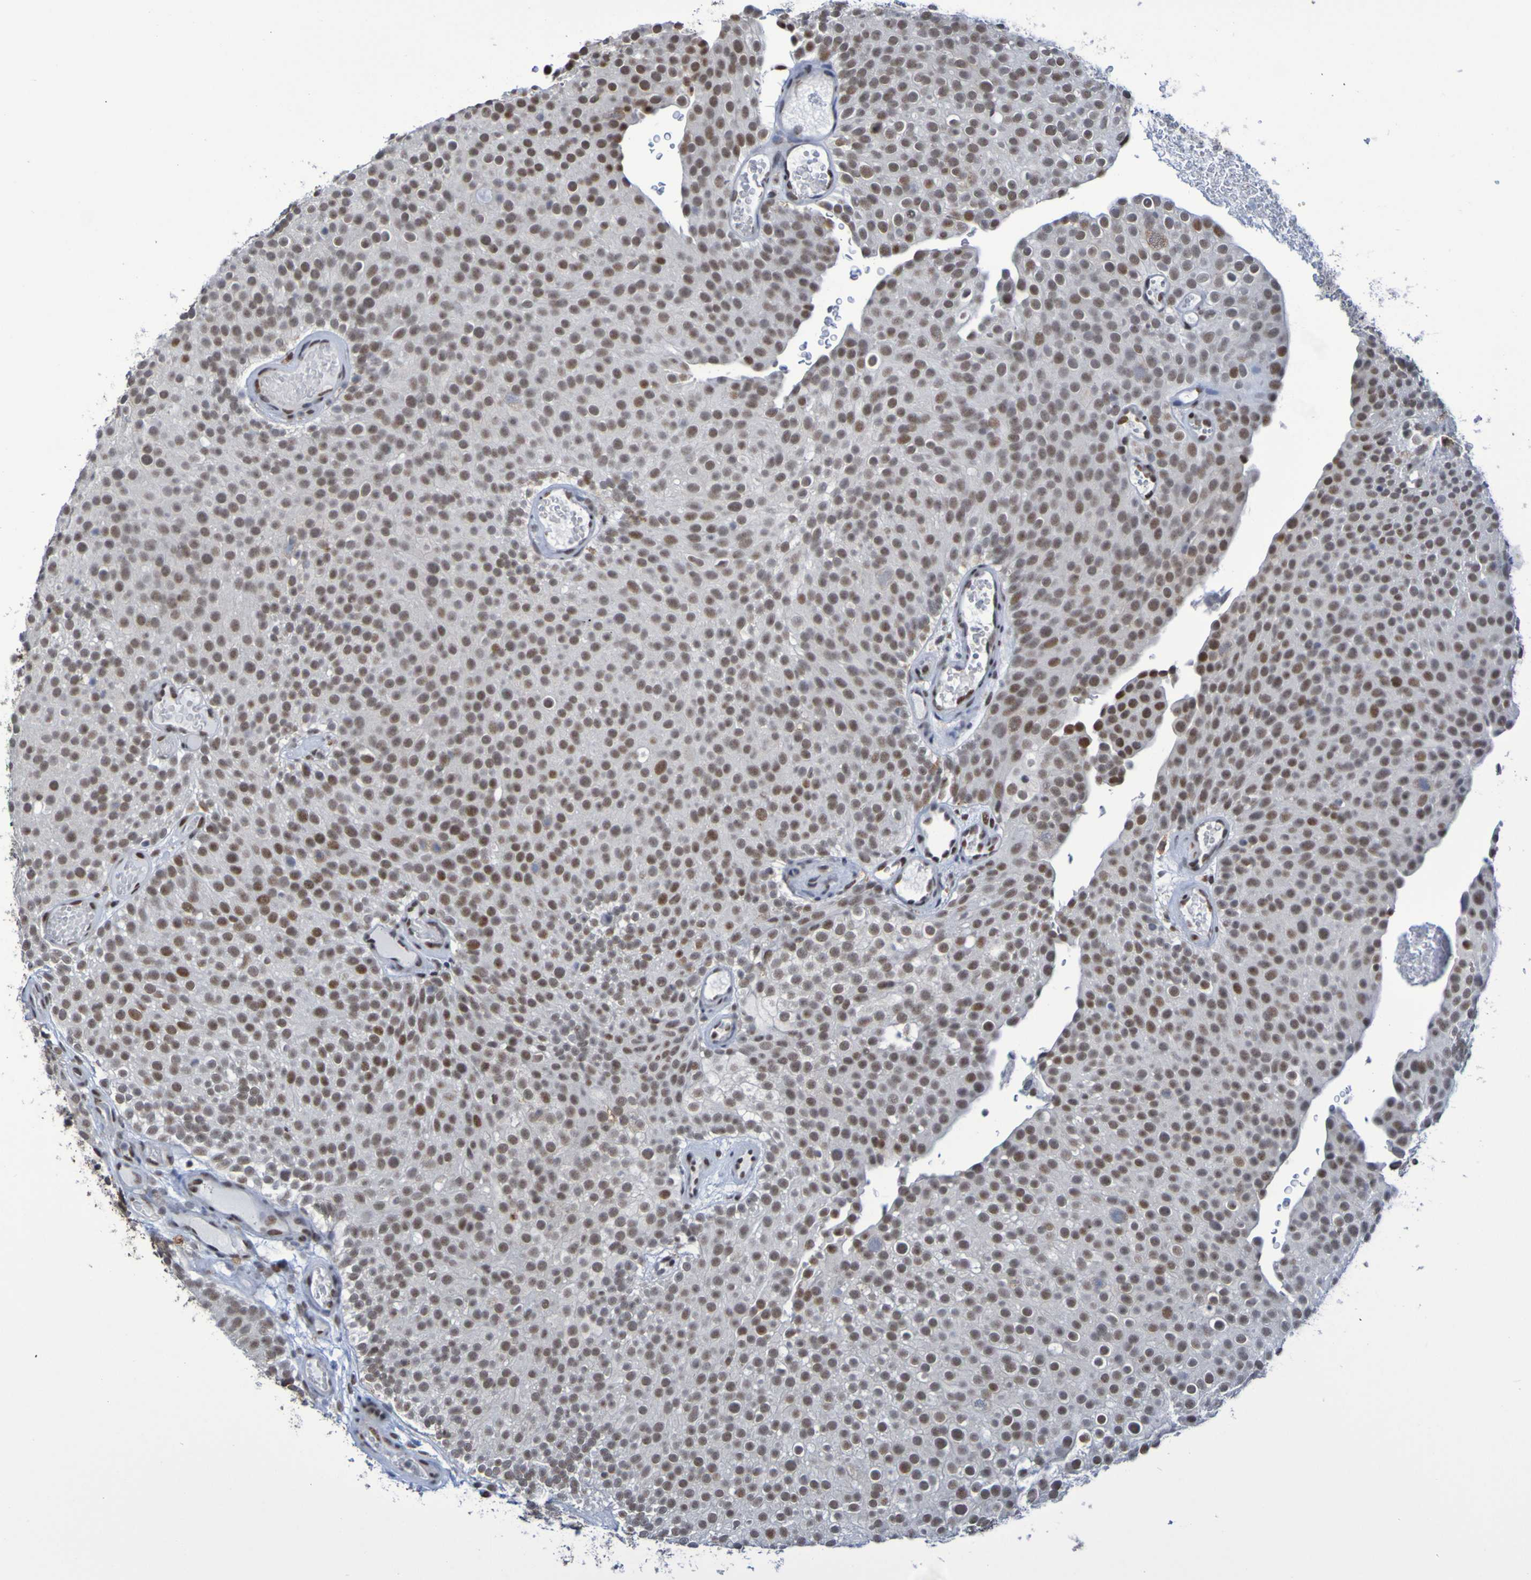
{"staining": {"intensity": "moderate", "quantity": ">75%", "location": "nuclear"}, "tissue": "urothelial cancer", "cell_type": "Tumor cells", "image_type": "cancer", "snomed": [{"axis": "morphology", "description": "Urothelial carcinoma, Low grade"}, {"axis": "topography", "description": "Urinary bladder"}], "caption": "Immunohistochemical staining of human urothelial cancer exhibits medium levels of moderate nuclear protein staining in approximately >75% of tumor cells.", "gene": "MRTFB", "patient": {"sex": "male", "age": 78}}